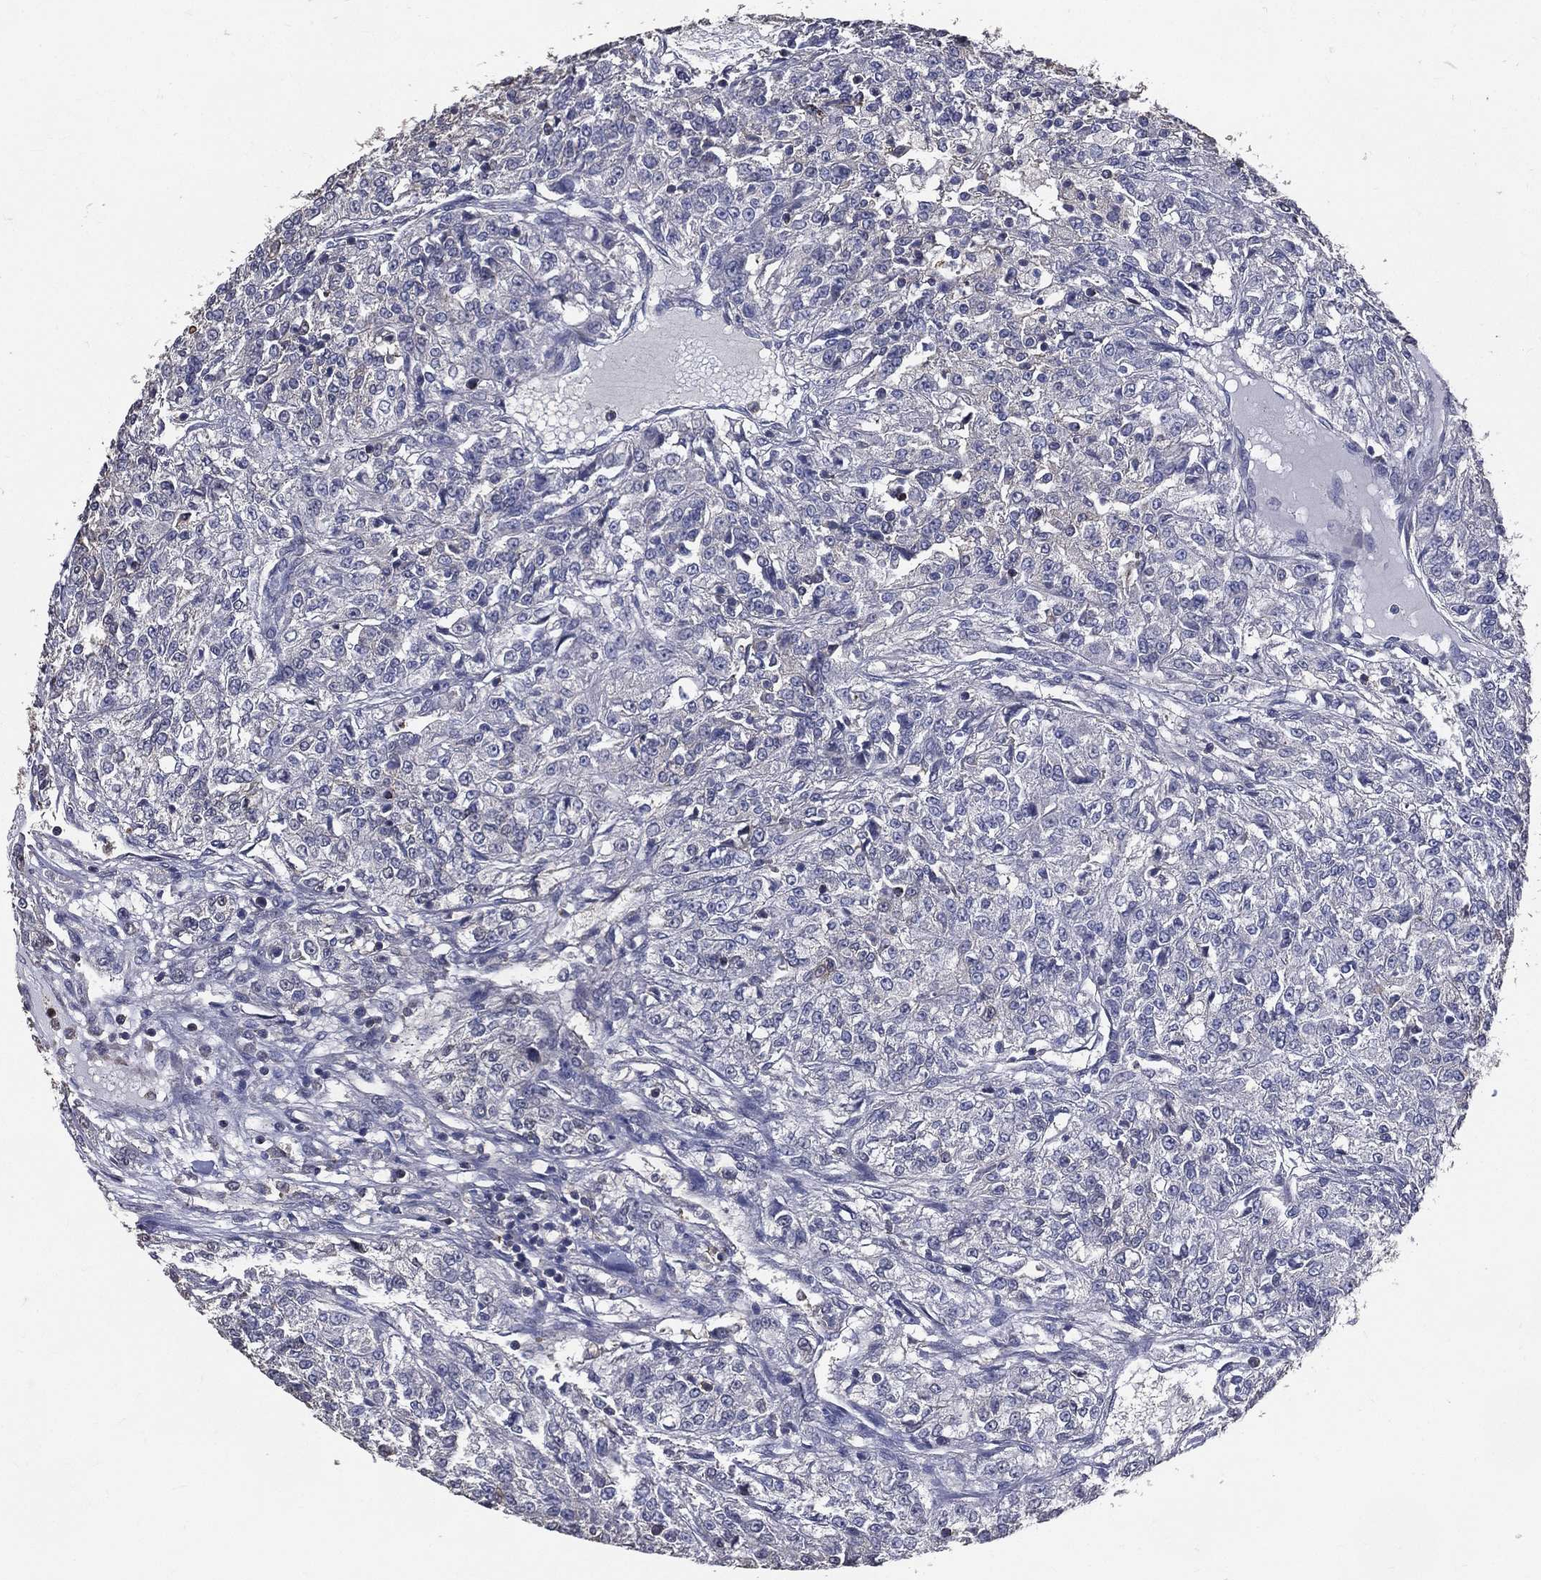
{"staining": {"intensity": "negative", "quantity": "none", "location": "none"}, "tissue": "renal cancer", "cell_type": "Tumor cells", "image_type": "cancer", "snomed": [{"axis": "morphology", "description": "Adenocarcinoma, NOS"}, {"axis": "topography", "description": "Kidney"}], "caption": "Protein analysis of adenocarcinoma (renal) demonstrates no significant positivity in tumor cells.", "gene": "SERPINB2", "patient": {"sex": "female", "age": 63}}